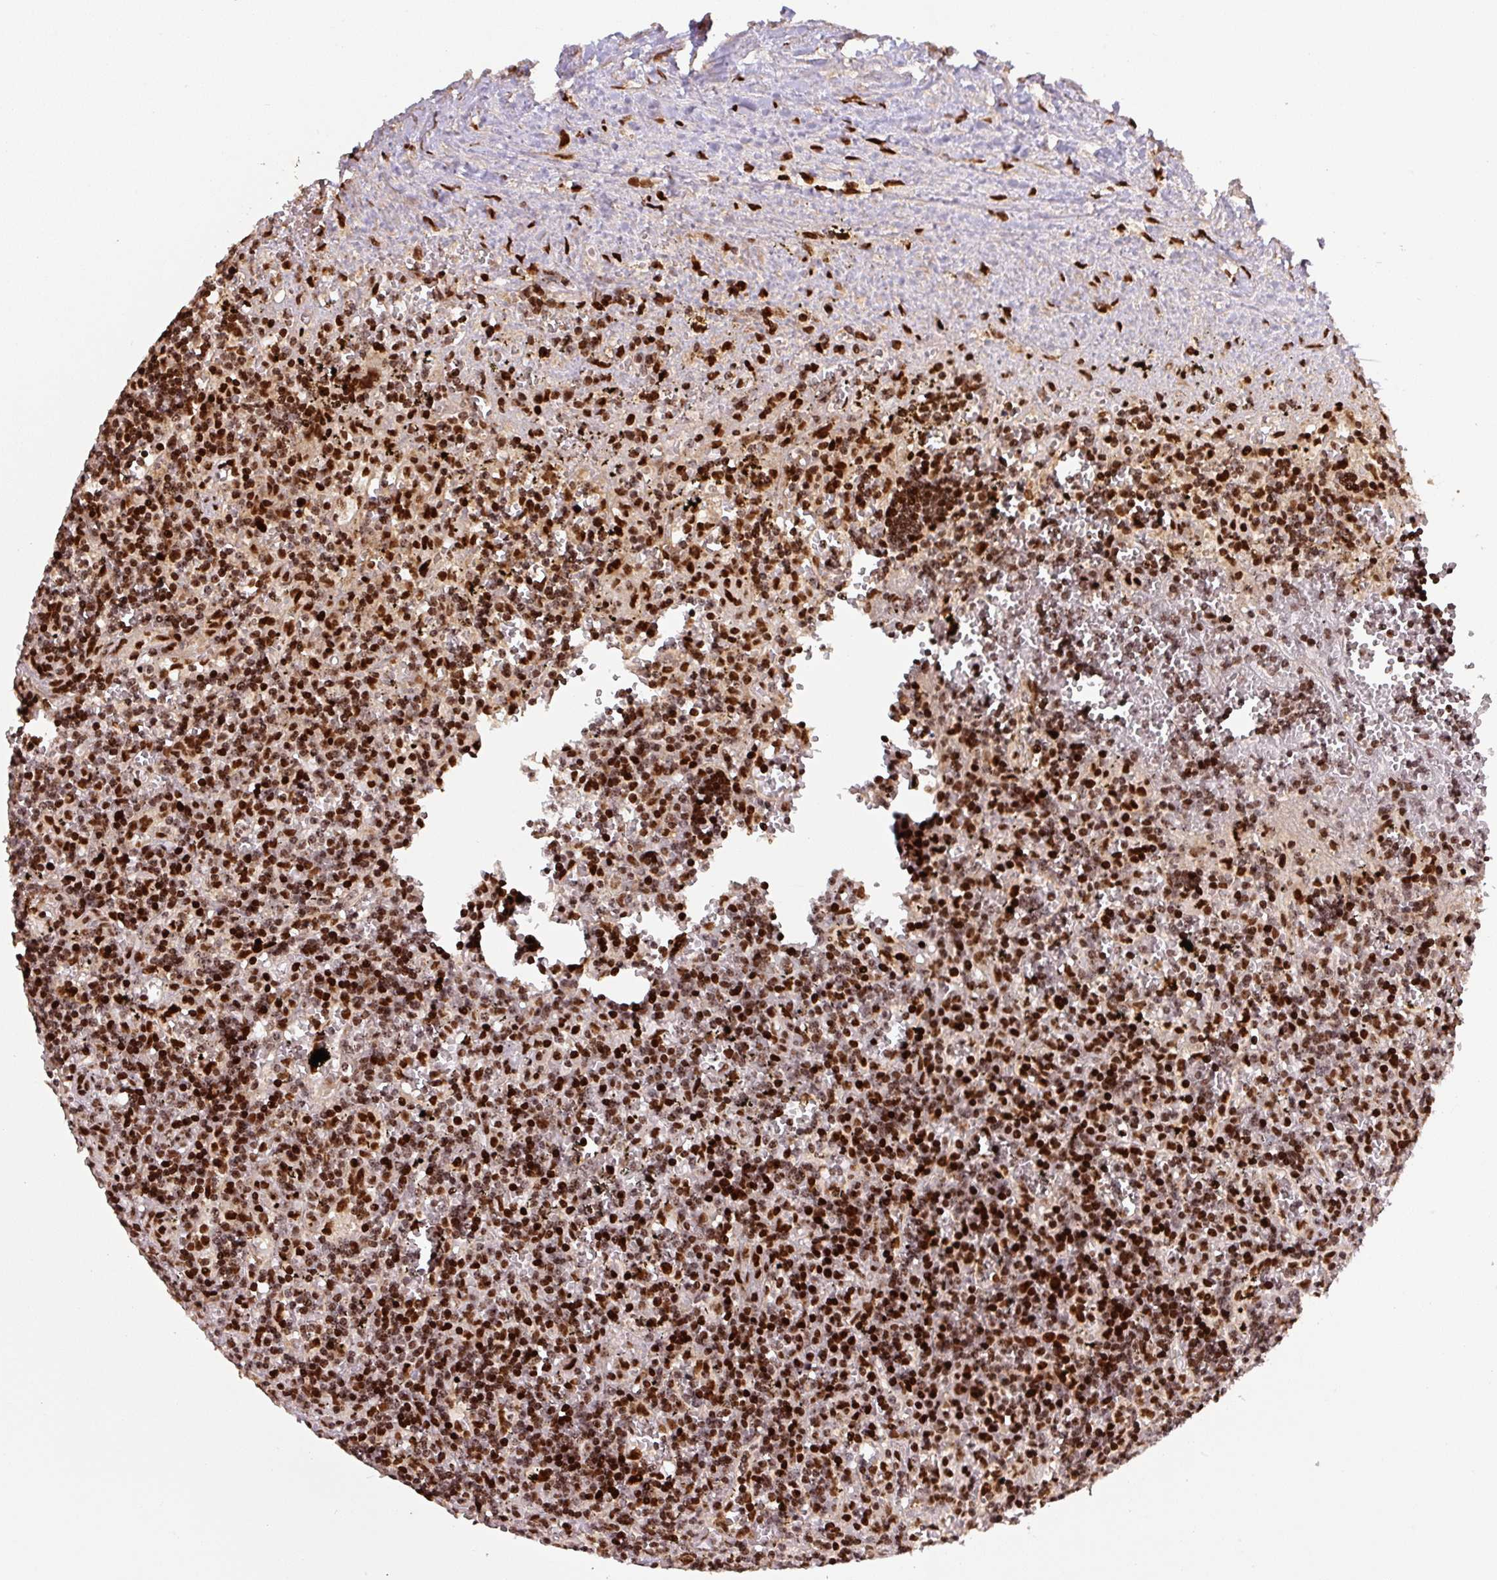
{"staining": {"intensity": "strong", "quantity": ">75%", "location": "nuclear"}, "tissue": "lymphoma", "cell_type": "Tumor cells", "image_type": "cancer", "snomed": [{"axis": "morphology", "description": "Malignant lymphoma, non-Hodgkin's type, Low grade"}, {"axis": "topography", "description": "Spleen"}], "caption": "Immunohistochemical staining of human low-grade malignant lymphoma, non-Hodgkin's type demonstrates high levels of strong nuclear protein staining in approximately >75% of tumor cells.", "gene": "PYDC2", "patient": {"sex": "male", "age": 60}}